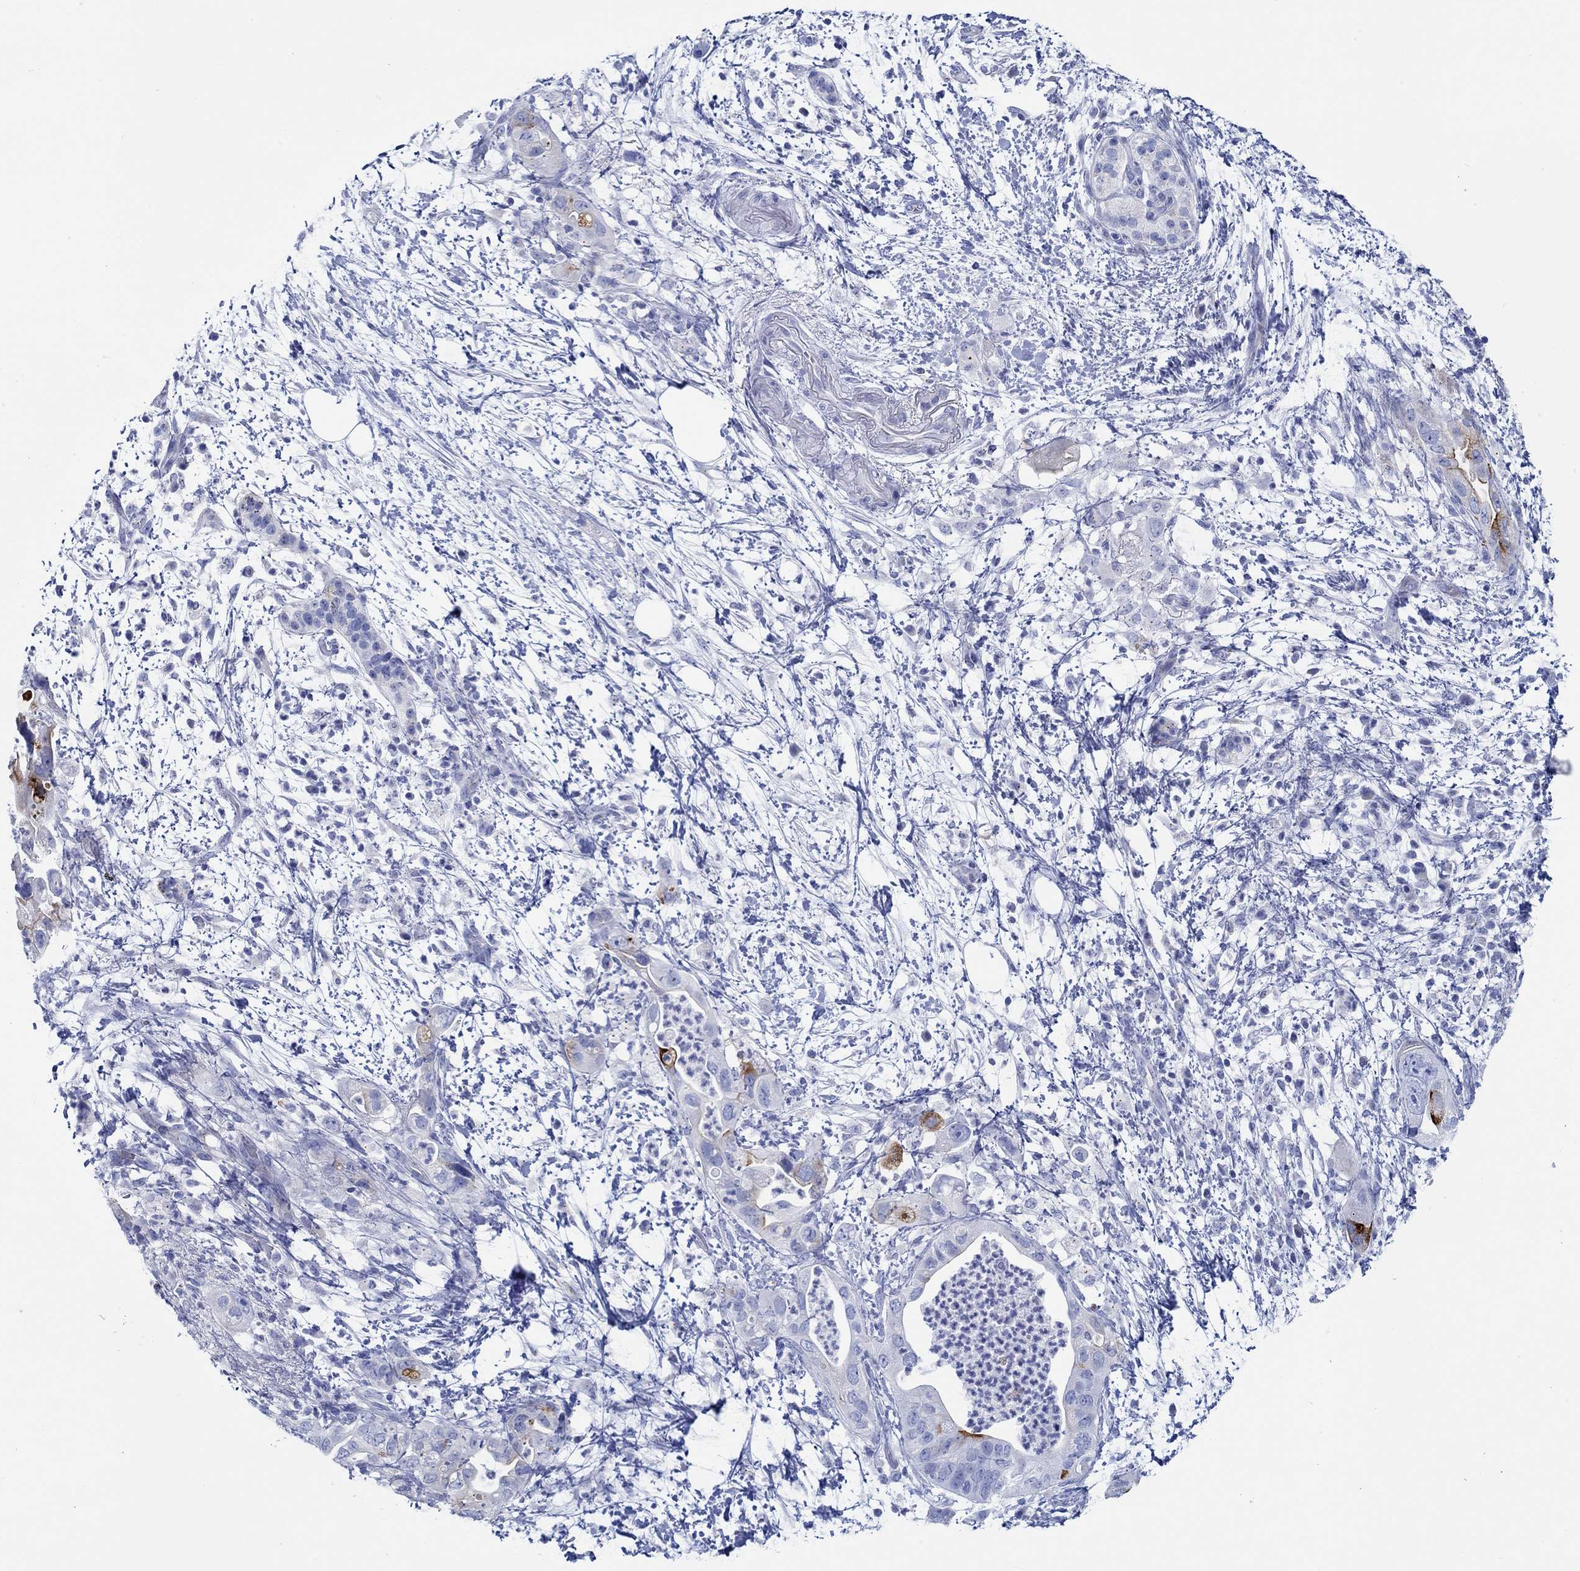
{"staining": {"intensity": "strong", "quantity": "<25%", "location": "cytoplasmic/membranous"}, "tissue": "pancreatic cancer", "cell_type": "Tumor cells", "image_type": "cancer", "snomed": [{"axis": "morphology", "description": "Adenocarcinoma, NOS"}, {"axis": "topography", "description": "Pancreas"}], "caption": "A high-resolution histopathology image shows immunohistochemistry (IHC) staining of adenocarcinoma (pancreatic), which reveals strong cytoplasmic/membranous positivity in about <25% of tumor cells.", "gene": "IGFBP6", "patient": {"sex": "female", "age": 72}}